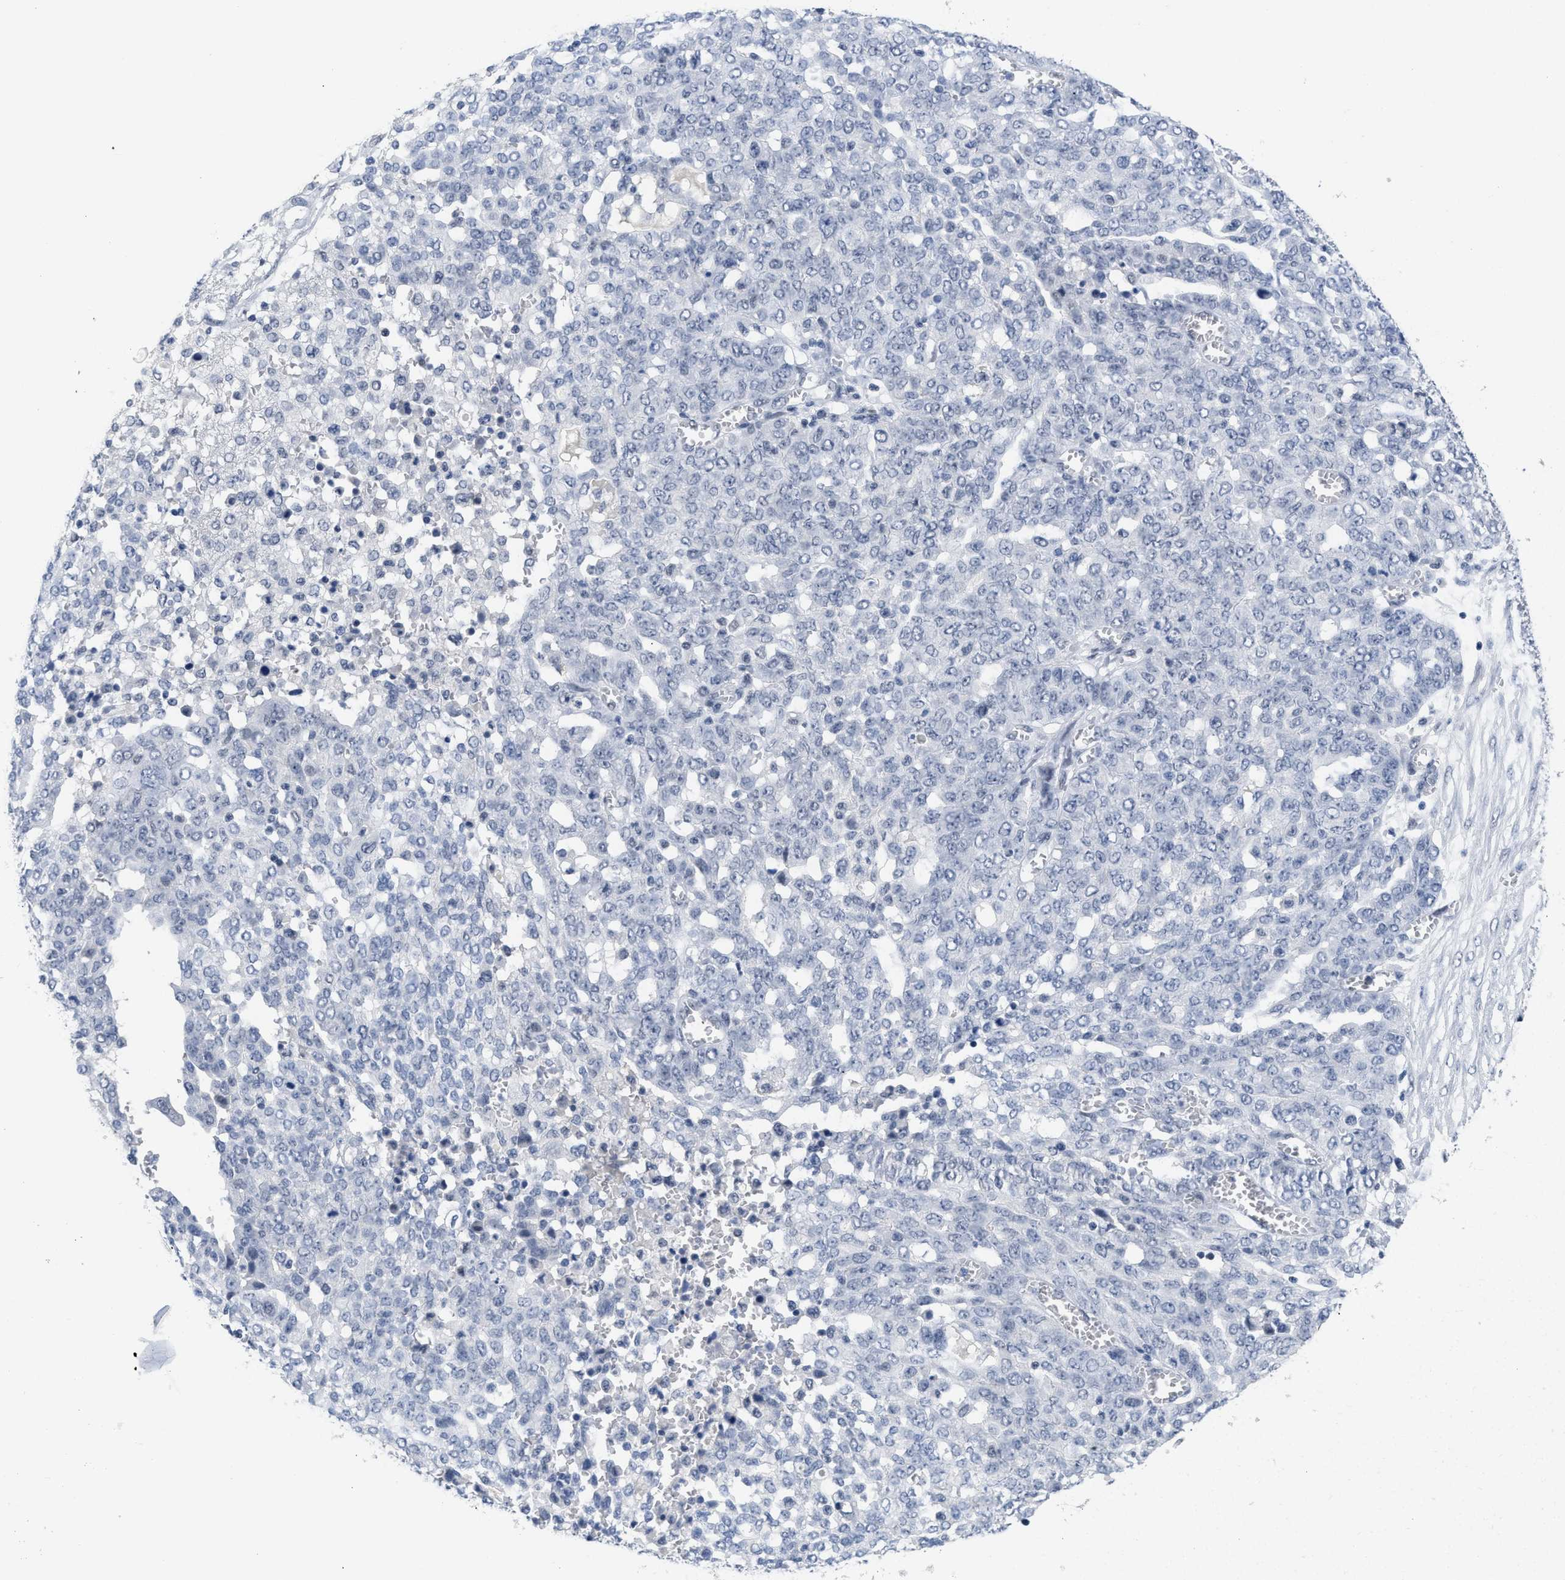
{"staining": {"intensity": "negative", "quantity": "none", "location": "none"}, "tissue": "ovarian cancer", "cell_type": "Tumor cells", "image_type": "cancer", "snomed": [{"axis": "morphology", "description": "Cystadenocarcinoma, serous, NOS"}, {"axis": "topography", "description": "Soft tissue"}, {"axis": "topography", "description": "Ovary"}], "caption": "Immunohistochemistry of human ovarian cancer shows no positivity in tumor cells. (Immunohistochemistry (ihc), brightfield microscopy, high magnification).", "gene": "GGNBP2", "patient": {"sex": "female", "age": 57}}